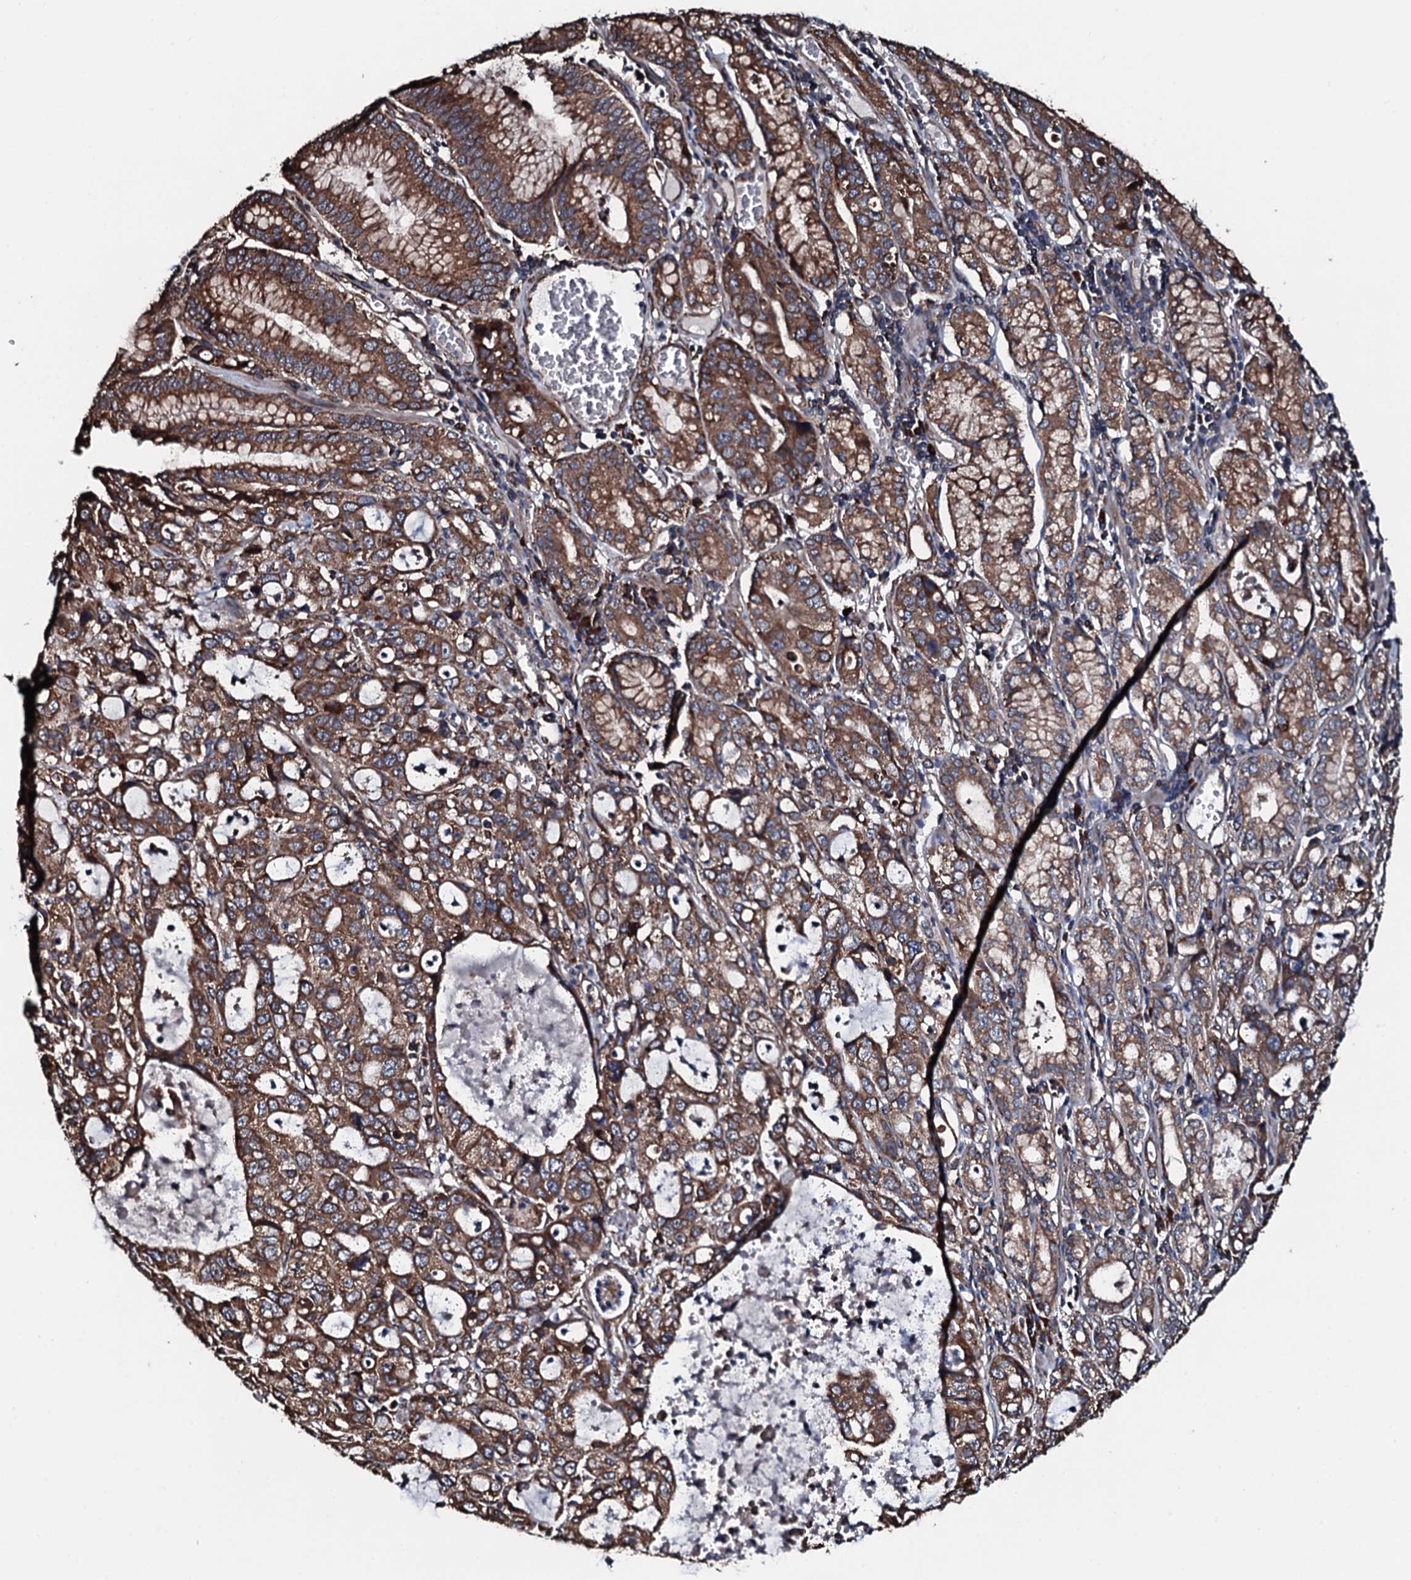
{"staining": {"intensity": "moderate", "quantity": ">75%", "location": "cytoplasmic/membranous"}, "tissue": "stomach cancer", "cell_type": "Tumor cells", "image_type": "cancer", "snomed": [{"axis": "morphology", "description": "Adenocarcinoma, NOS"}, {"axis": "topography", "description": "Stomach, upper"}], "caption": "Stomach adenocarcinoma tissue demonstrates moderate cytoplasmic/membranous staining in approximately >75% of tumor cells, visualized by immunohistochemistry.", "gene": "RAB12", "patient": {"sex": "female", "age": 52}}